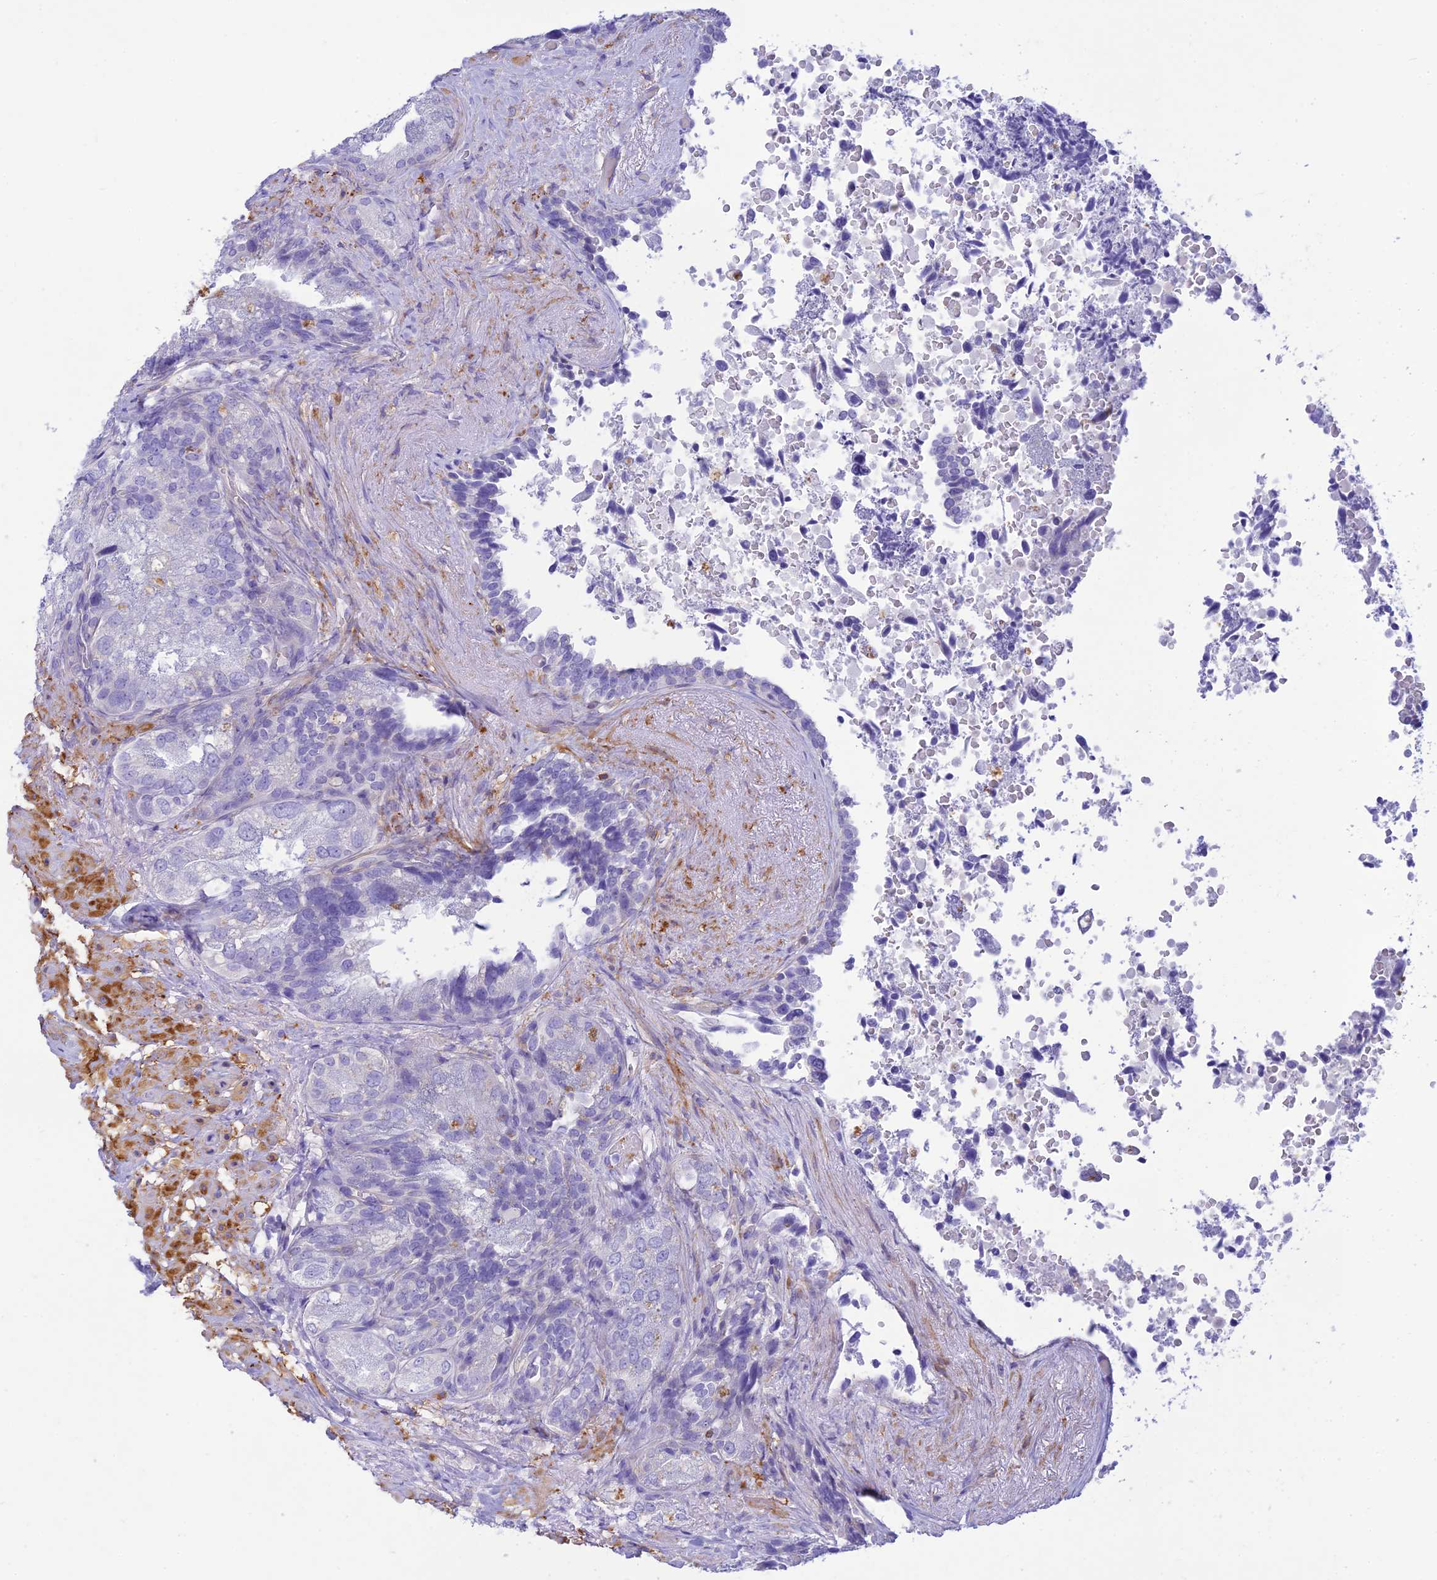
{"staining": {"intensity": "negative", "quantity": "none", "location": "none"}, "tissue": "seminal vesicle", "cell_type": "Glandular cells", "image_type": "normal", "snomed": [{"axis": "morphology", "description": "Normal tissue, NOS"}, {"axis": "topography", "description": "Seminal veicle"}, {"axis": "topography", "description": "Peripheral nerve tissue"}], "caption": "Immunohistochemistry photomicrograph of benign seminal vesicle: human seminal vesicle stained with DAB (3,3'-diaminobenzidine) reveals no significant protein positivity in glandular cells.", "gene": "FBXW4", "patient": {"sex": "male", "age": 63}}